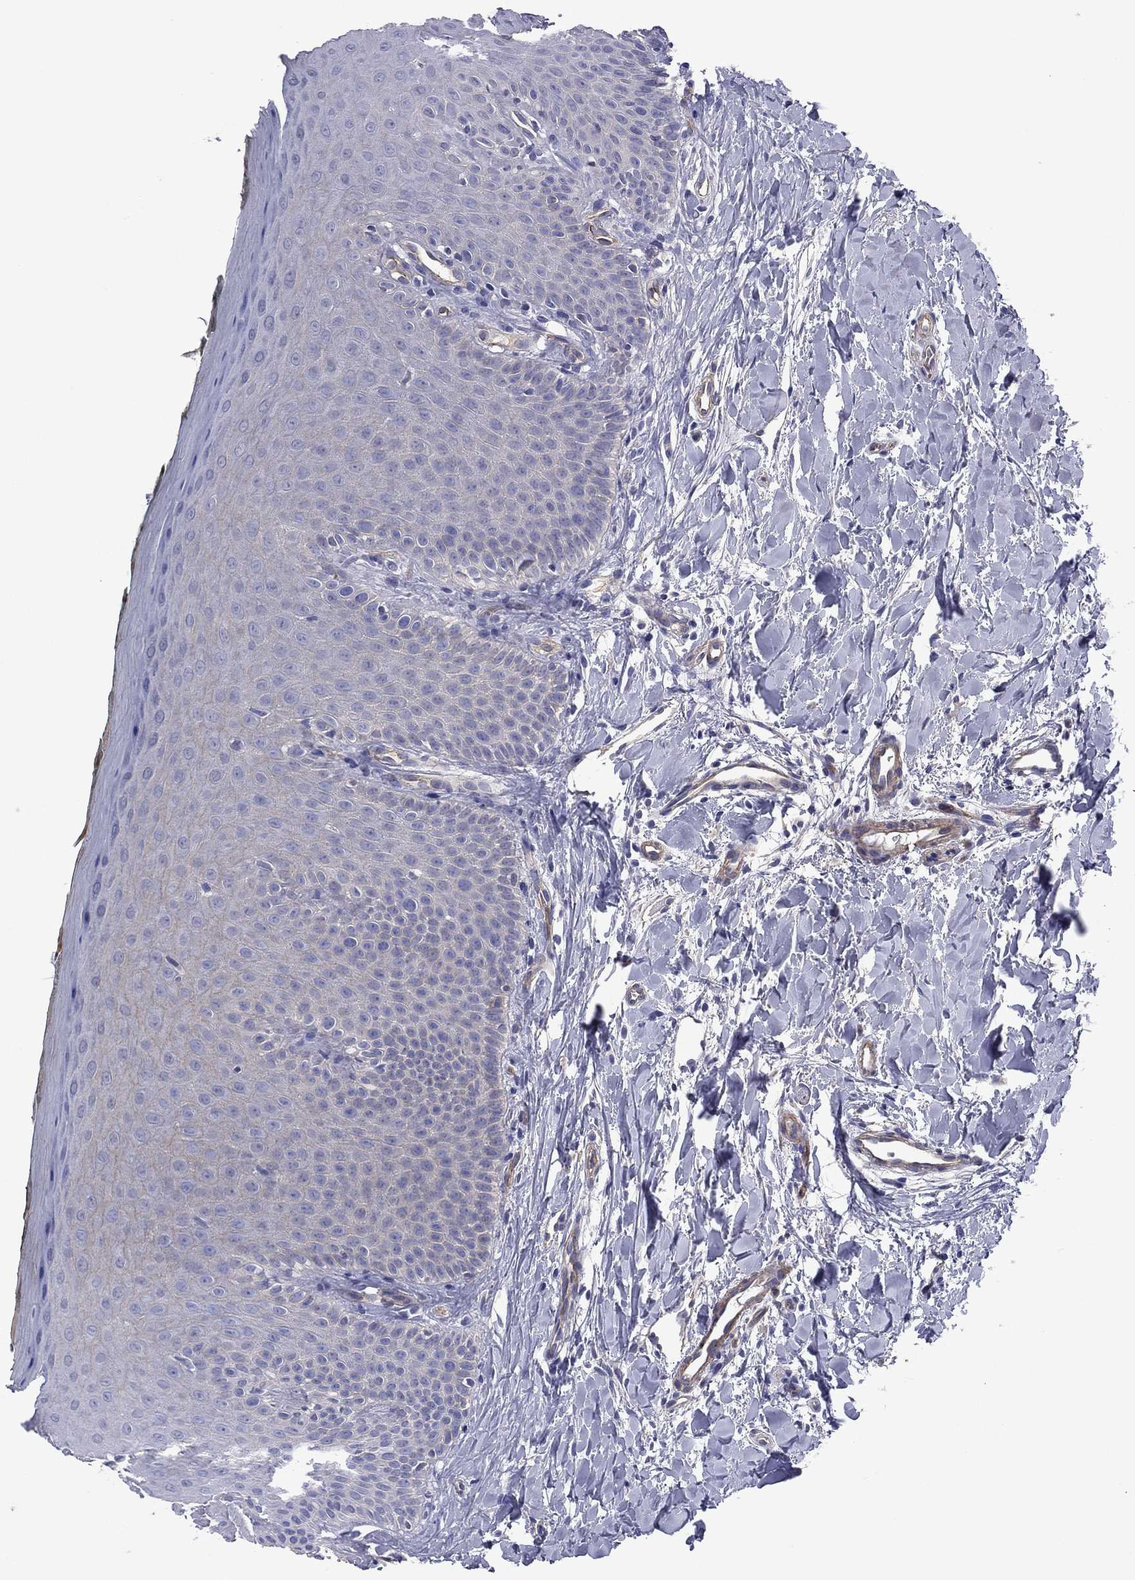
{"staining": {"intensity": "moderate", "quantity": "<25%", "location": "cytoplasmic/membranous"}, "tissue": "oral mucosa", "cell_type": "Squamous epithelial cells", "image_type": "normal", "snomed": [{"axis": "morphology", "description": "Normal tissue, NOS"}, {"axis": "topography", "description": "Oral tissue"}], "caption": "Squamous epithelial cells demonstrate low levels of moderate cytoplasmic/membranous expression in approximately <25% of cells in unremarkable oral mucosa. The protein of interest is stained brown, and the nuclei are stained in blue (DAB (3,3'-diaminobenzidine) IHC with brightfield microscopy, high magnification).", "gene": "TCHH", "patient": {"sex": "female", "age": 43}}